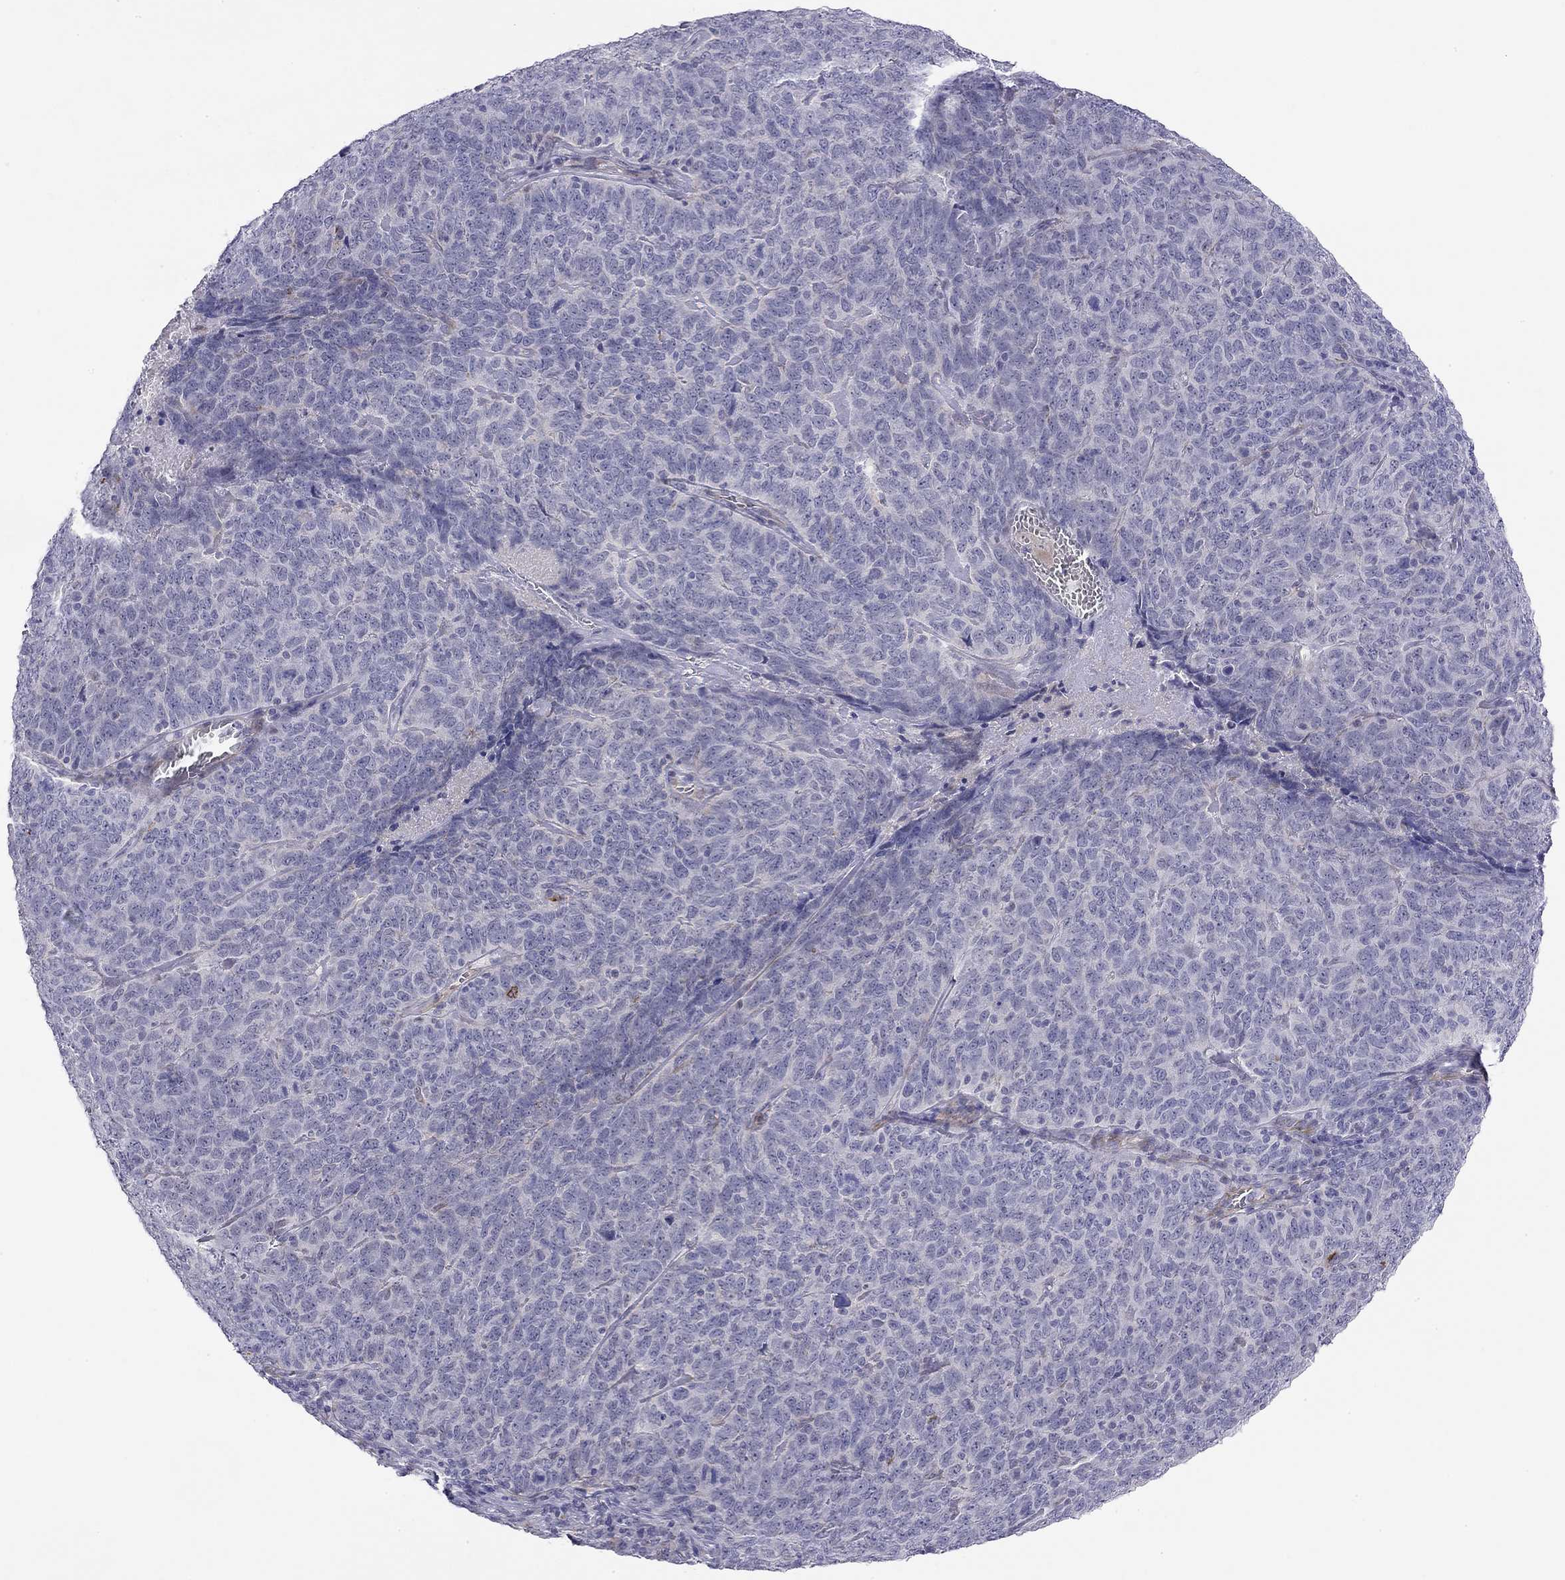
{"staining": {"intensity": "negative", "quantity": "none", "location": "none"}, "tissue": "skin cancer", "cell_type": "Tumor cells", "image_type": "cancer", "snomed": [{"axis": "morphology", "description": "Squamous cell carcinoma, NOS"}, {"axis": "topography", "description": "Skin"}, {"axis": "topography", "description": "Anal"}], "caption": "The micrograph reveals no significant expression in tumor cells of skin cancer (squamous cell carcinoma).", "gene": "RTL1", "patient": {"sex": "female", "age": 51}}